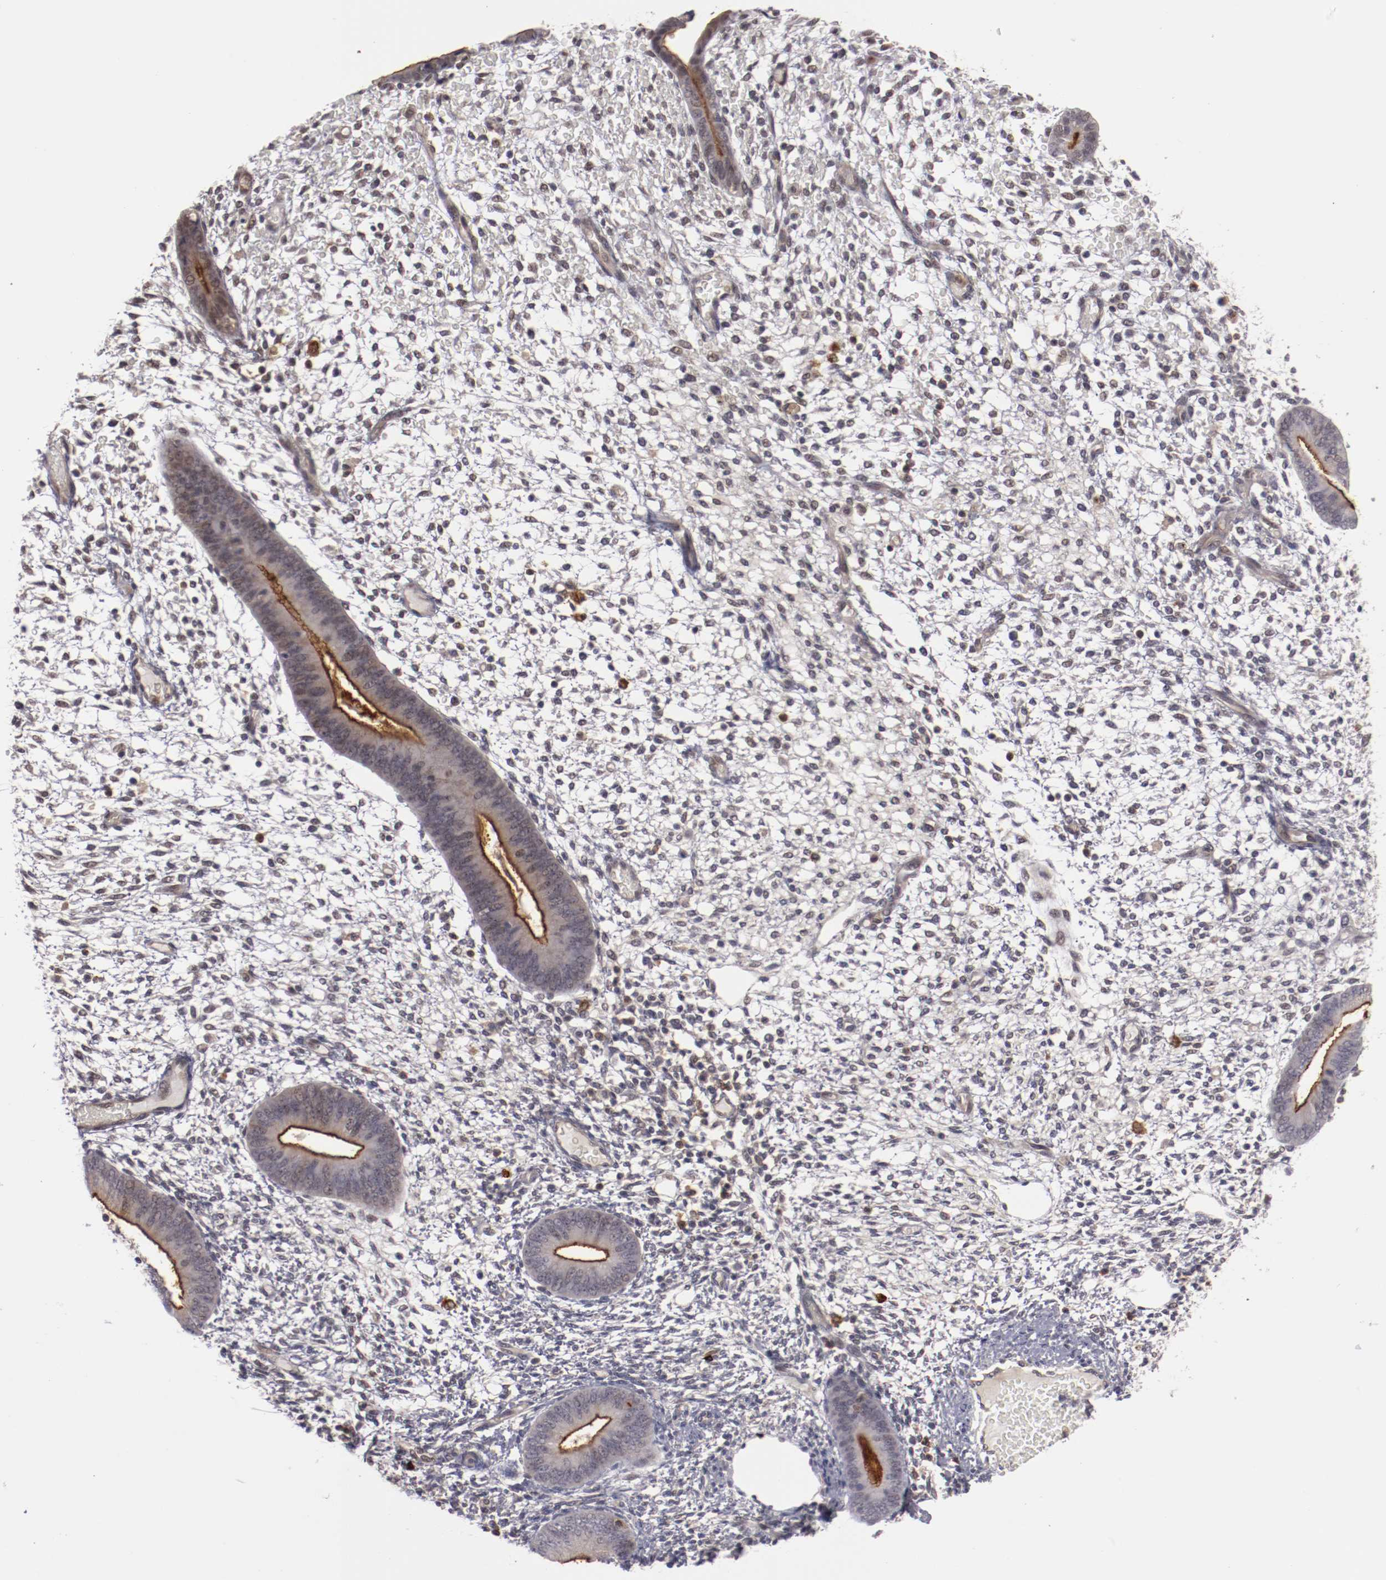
{"staining": {"intensity": "negative", "quantity": "none", "location": "none"}, "tissue": "endometrium", "cell_type": "Cells in endometrial stroma", "image_type": "normal", "snomed": [{"axis": "morphology", "description": "Normal tissue, NOS"}, {"axis": "topography", "description": "Endometrium"}], "caption": "Cells in endometrial stroma show no significant protein positivity in benign endometrium. (Immunohistochemistry, brightfield microscopy, high magnification).", "gene": "STX3", "patient": {"sex": "female", "age": 42}}